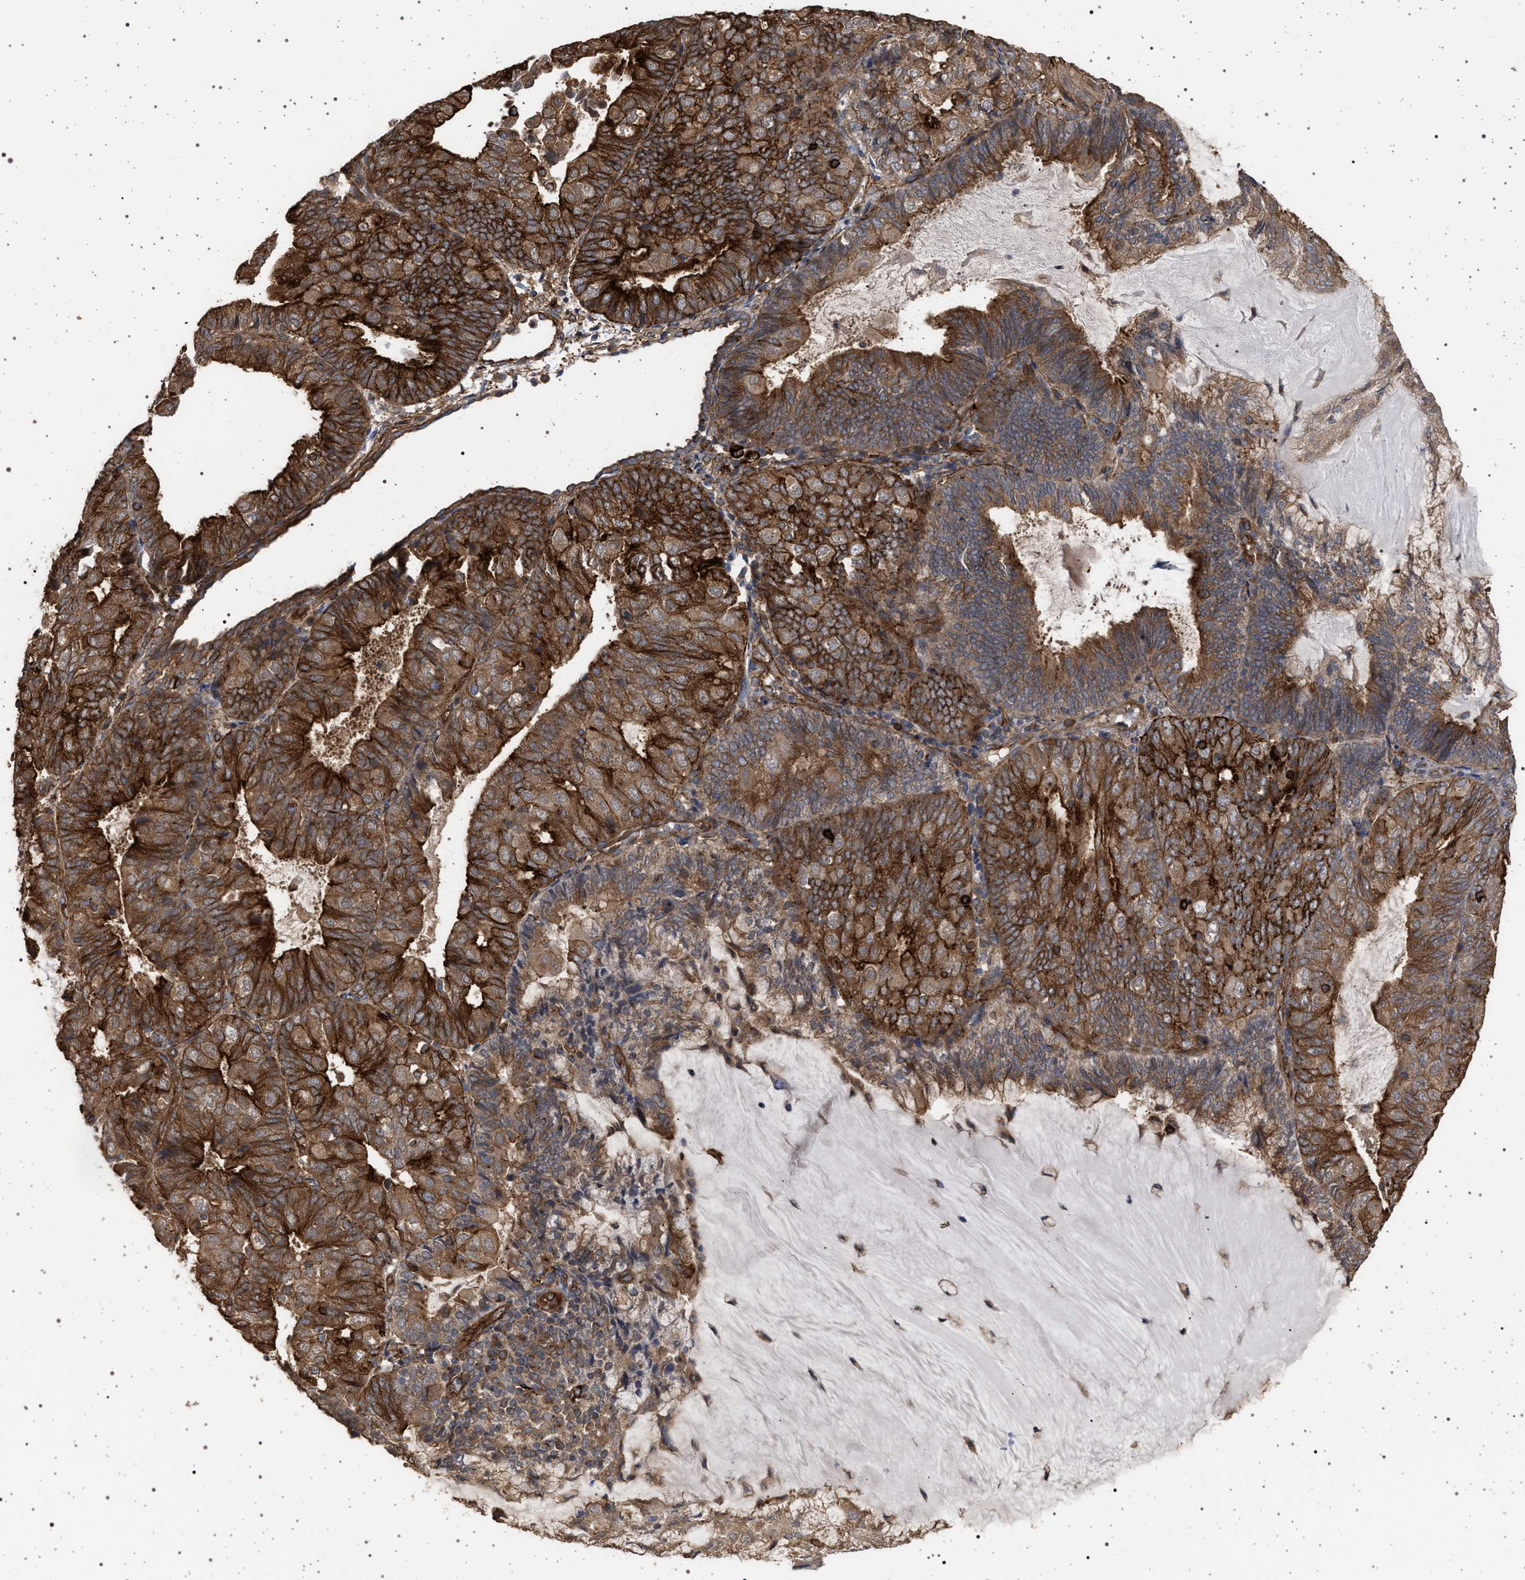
{"staining": {"intensity": "strong", "quantity": ">75%", "location": "cytoplasmic/membranous"}, "tissue": "endometrial cancer", "cell_type": "Tumor cells", "image_type": "cancer", "snomed": [{"axis": "morphology", "description": "Adenocarcinoma, NOS"}, {"axis": "topography", "description": "Endometrium"}], "caption": "Protein expression analysis of endometrial adenocarcinoma shows strong cytoplasmic/membranous staining in about >75% of tumor cells.", "gene": "IFT20", "patient": {"sex": "female", "age": 81}}